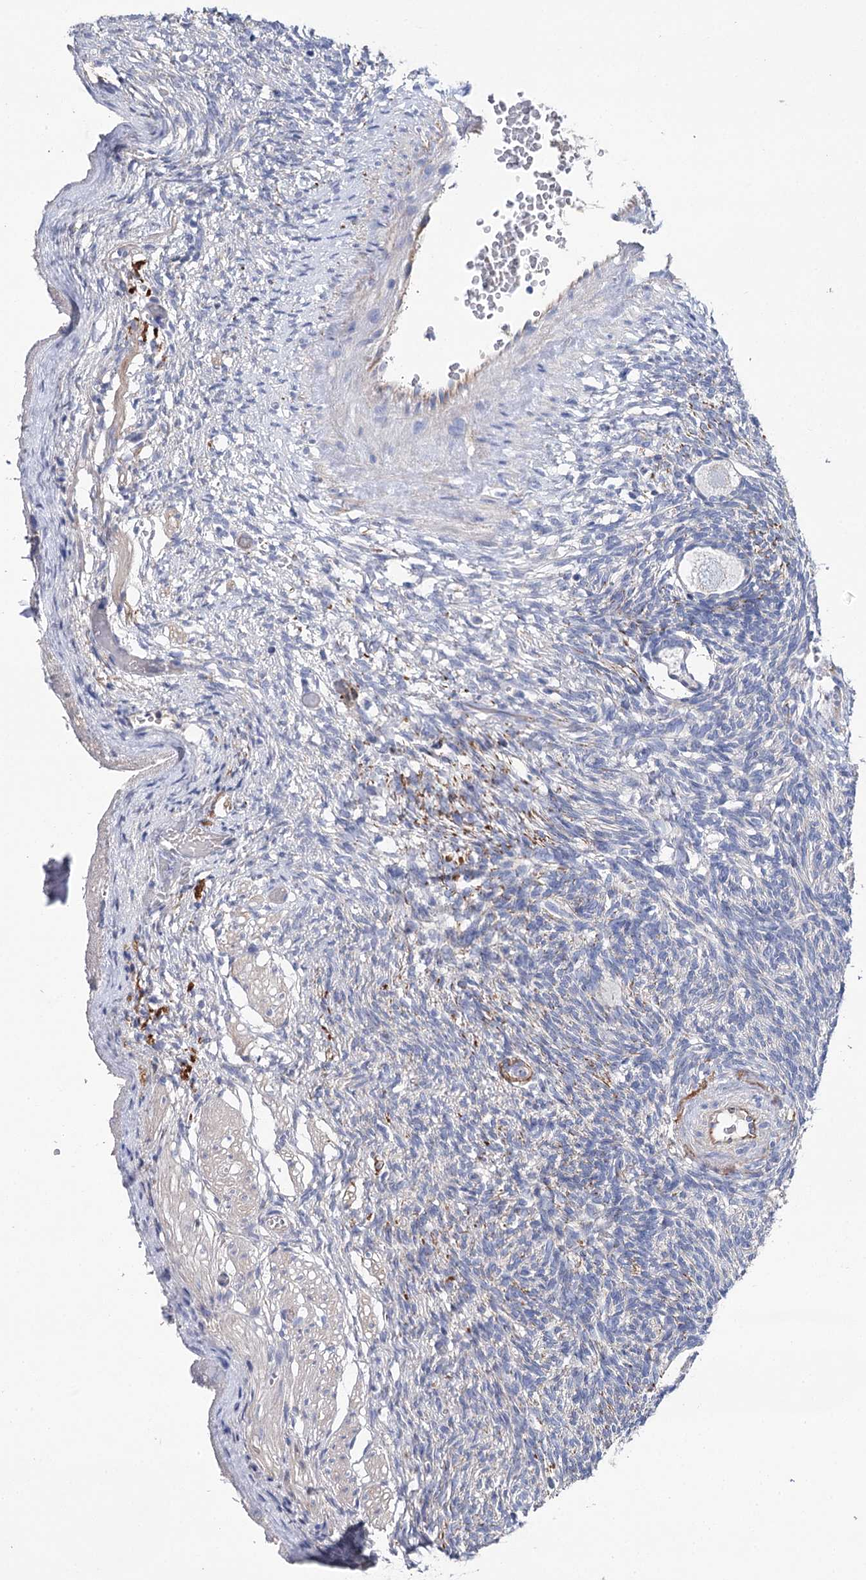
{"staining": {"intensity": "negative", "quantity": "none", "location": "none"}, "tissue": "ovary", "cell_type": "Follicle cells", "image_type": "normal", "snomed": [{"axis": "morphology", "description": "Normal tissue, NOS"}, {"axis": "topography", "description": "Ovary"}], "caption": "Immunohistochemistry (IHC) photomicrograph of unremarkable ovary stained for a protein (brown), which displays no expression in follicle cells.", "gene": "EPYC", "patient": {"sex": "female", "age": 34}}